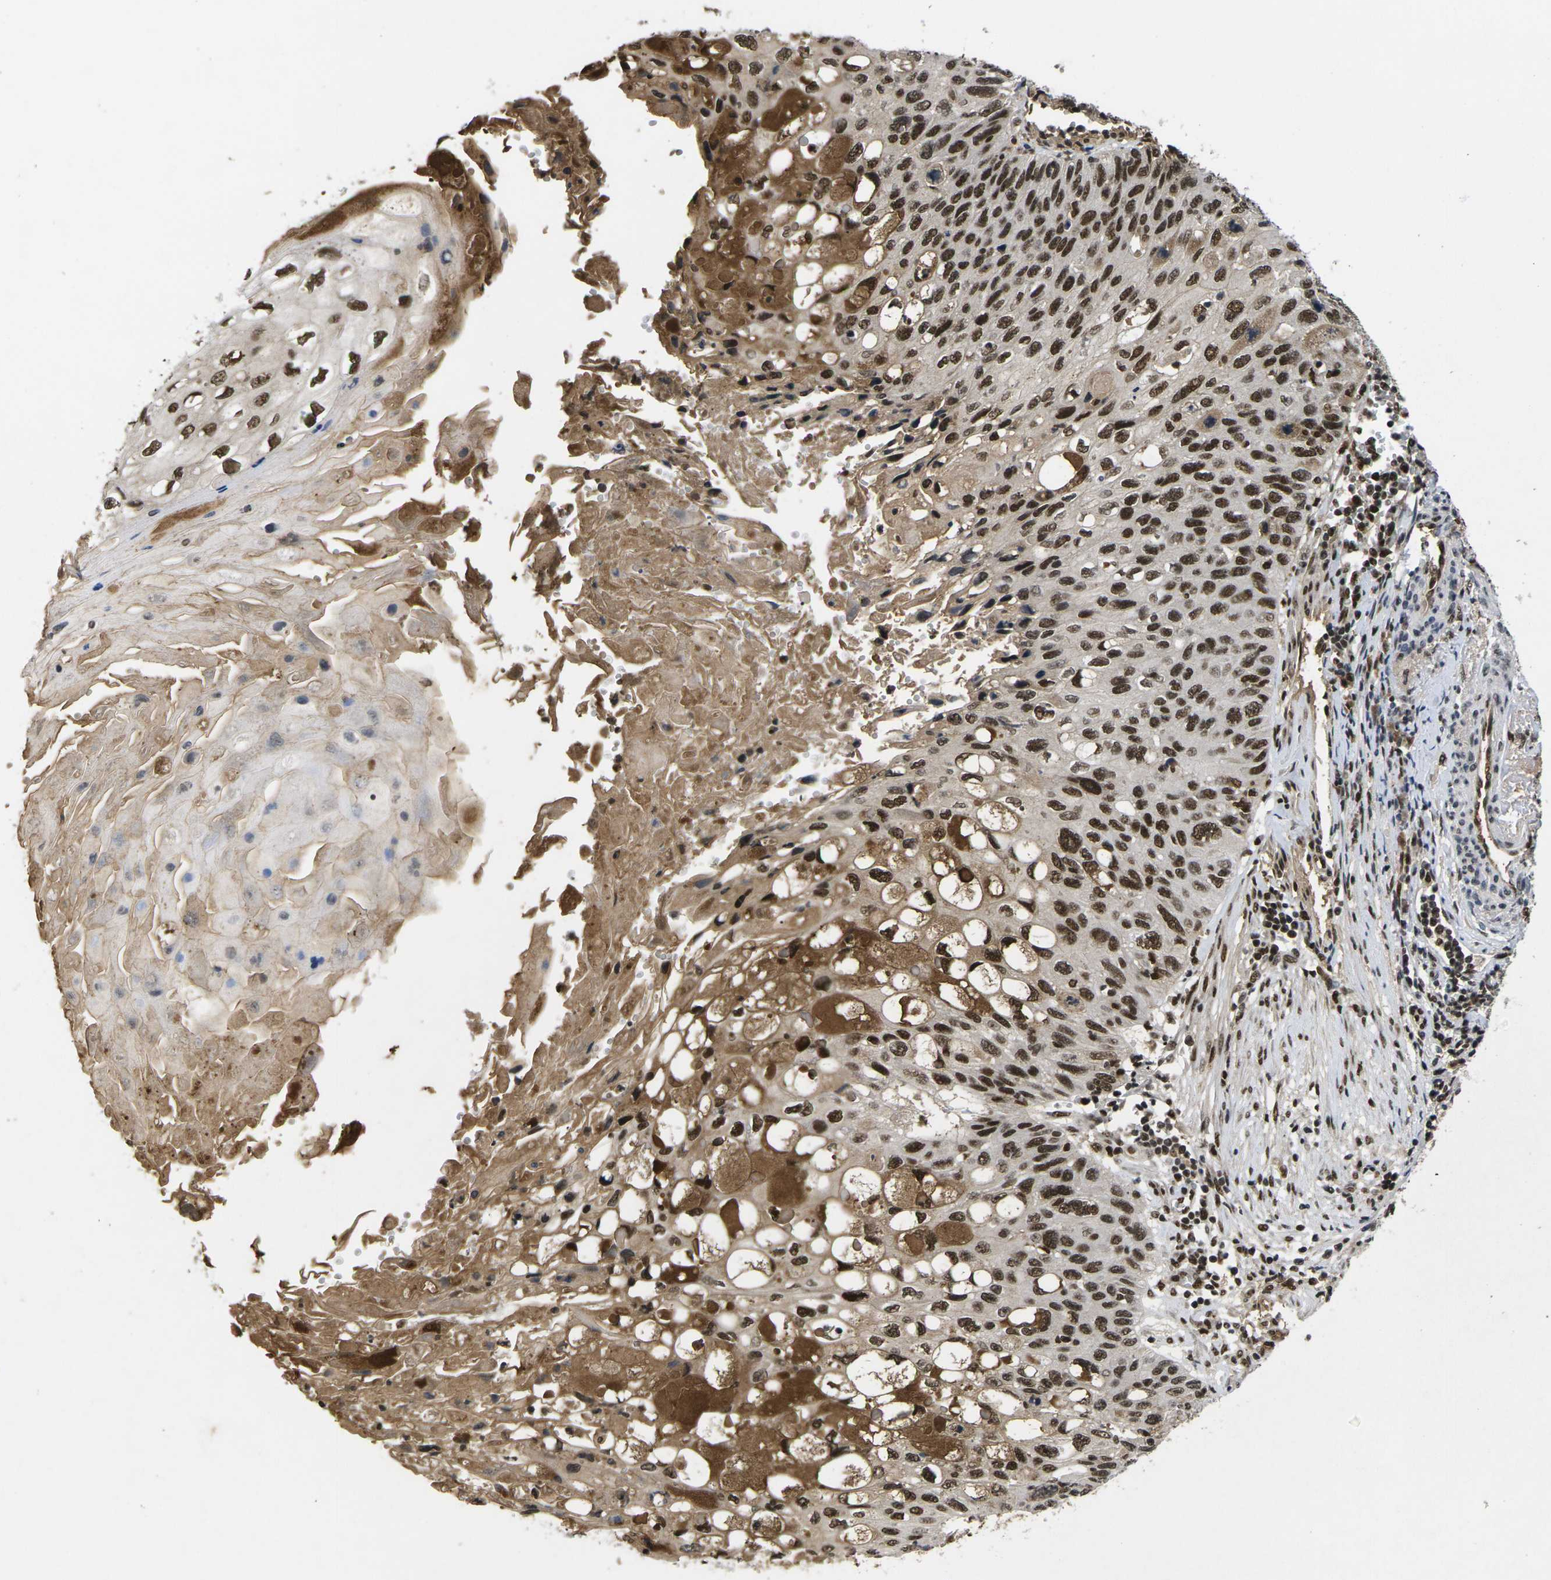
{"staining": {"intensity": "strong", "quantity": ">75%", "location": "nuclear"}, "tissue": "cervical cancer", "cell_type": "Tumor cells", "image_type": "cancer", "snomed": [{"axis": "morphology", "description": "Squamous cell carcinoma, NOS"}, {"axis": "topography", "description": "Cervix"}], "caption": "The immunohistochemical stain labels strong nuclear positivity in tumor cells of cervical squamous cell carcinoma tissue.", "gene": "GTF2E1", "patient": {"sex": "female", "age": 70}}